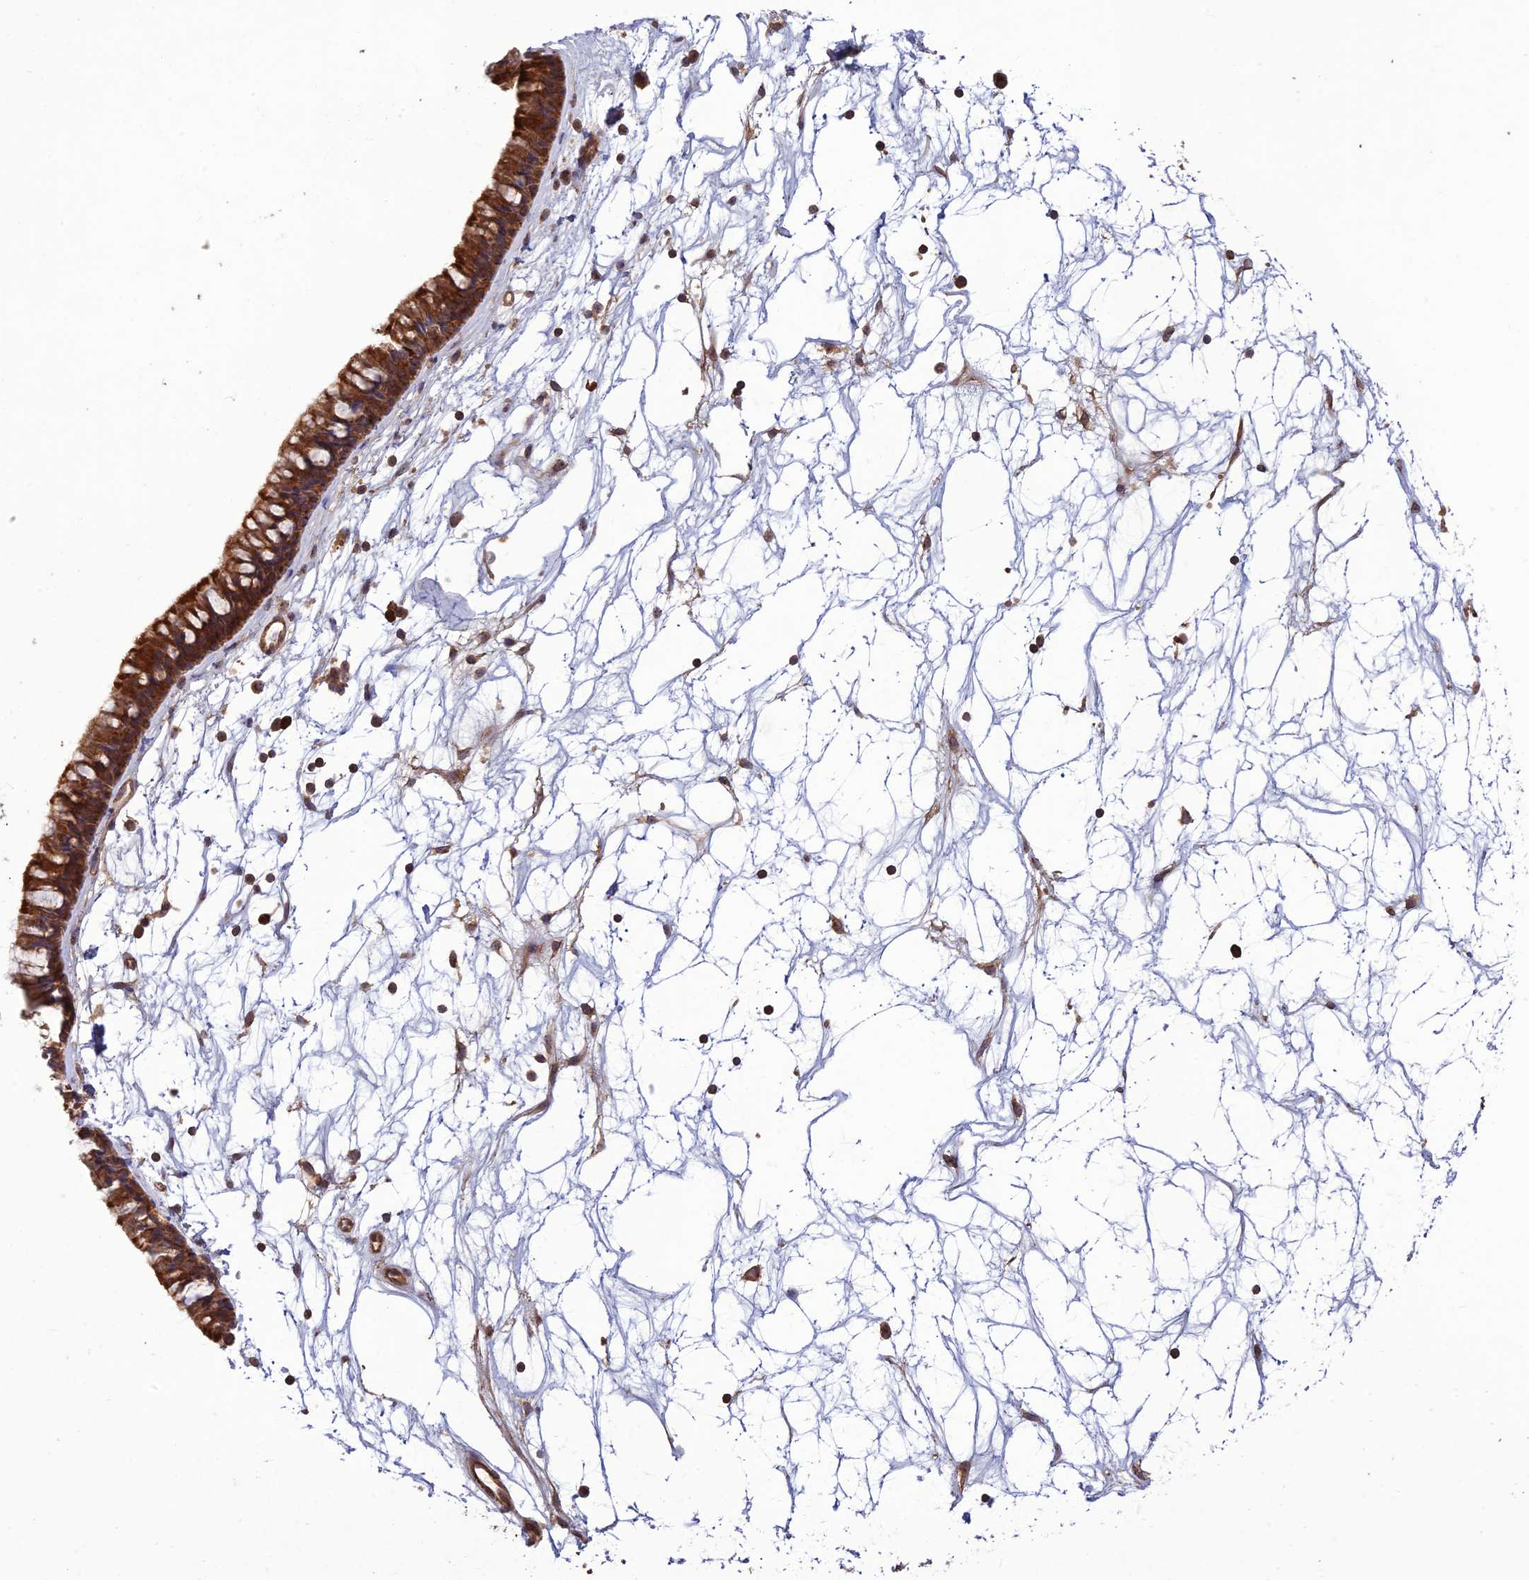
{"staining": {"intensity": "strong", "quantity": ">75%", "location": "cytoplasmic/membranous"}, "tissue": "nasopharynx", "cell_type": "Respiratory epithelial cells", "image_type": "normal", "snomed": [{"axis": "morphology", "description": "Normal tissue, NOS"}, {"axis": "topography", "description": "Nasopharynx"}], "caption": "Benign nasopharynx was stained to show a protein in brown. There is high levels of strong cytoplasmic/membranous positivity in about >75% of respiratory epithelial cells.", "gene": "TMEM131L", "patient": {"sex": "male", "age": 64}}